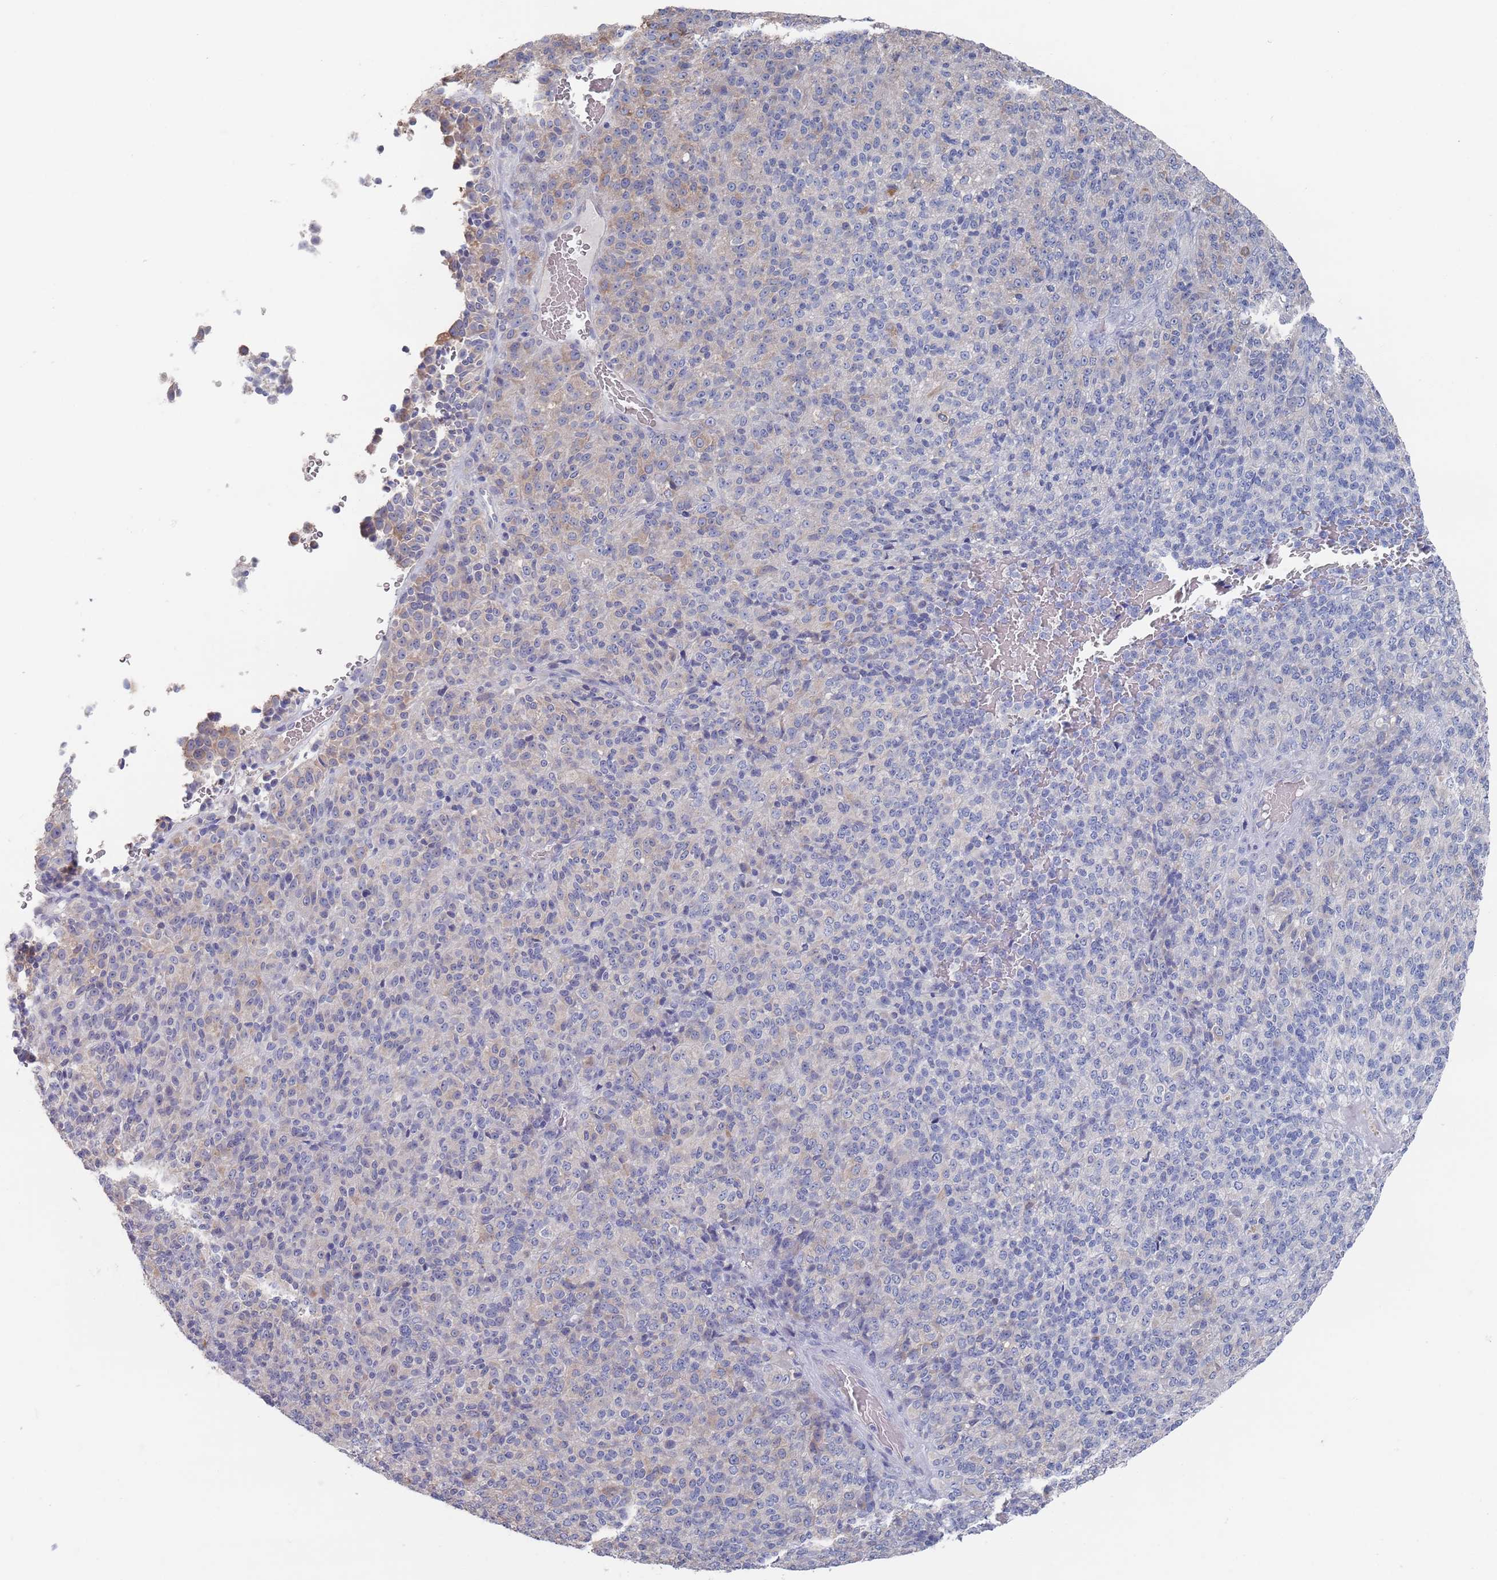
{"staining": {"intensity": "negative", "quantity": "none", "location": "none"}, "tissue": "melanoma", "cell_type": "Tumor cells", "image_type": "cancer", "snomed": [{"axis": "morphology", "description": "Malignant melanoma, Metastatic site"}, {"axis": "topography", "description": "Brain"}], "caption": "The image reveals no staining of tumor cells in melanoma.", "gene": "TMCO3", "patient": {"sex": "female", "age": 56}}